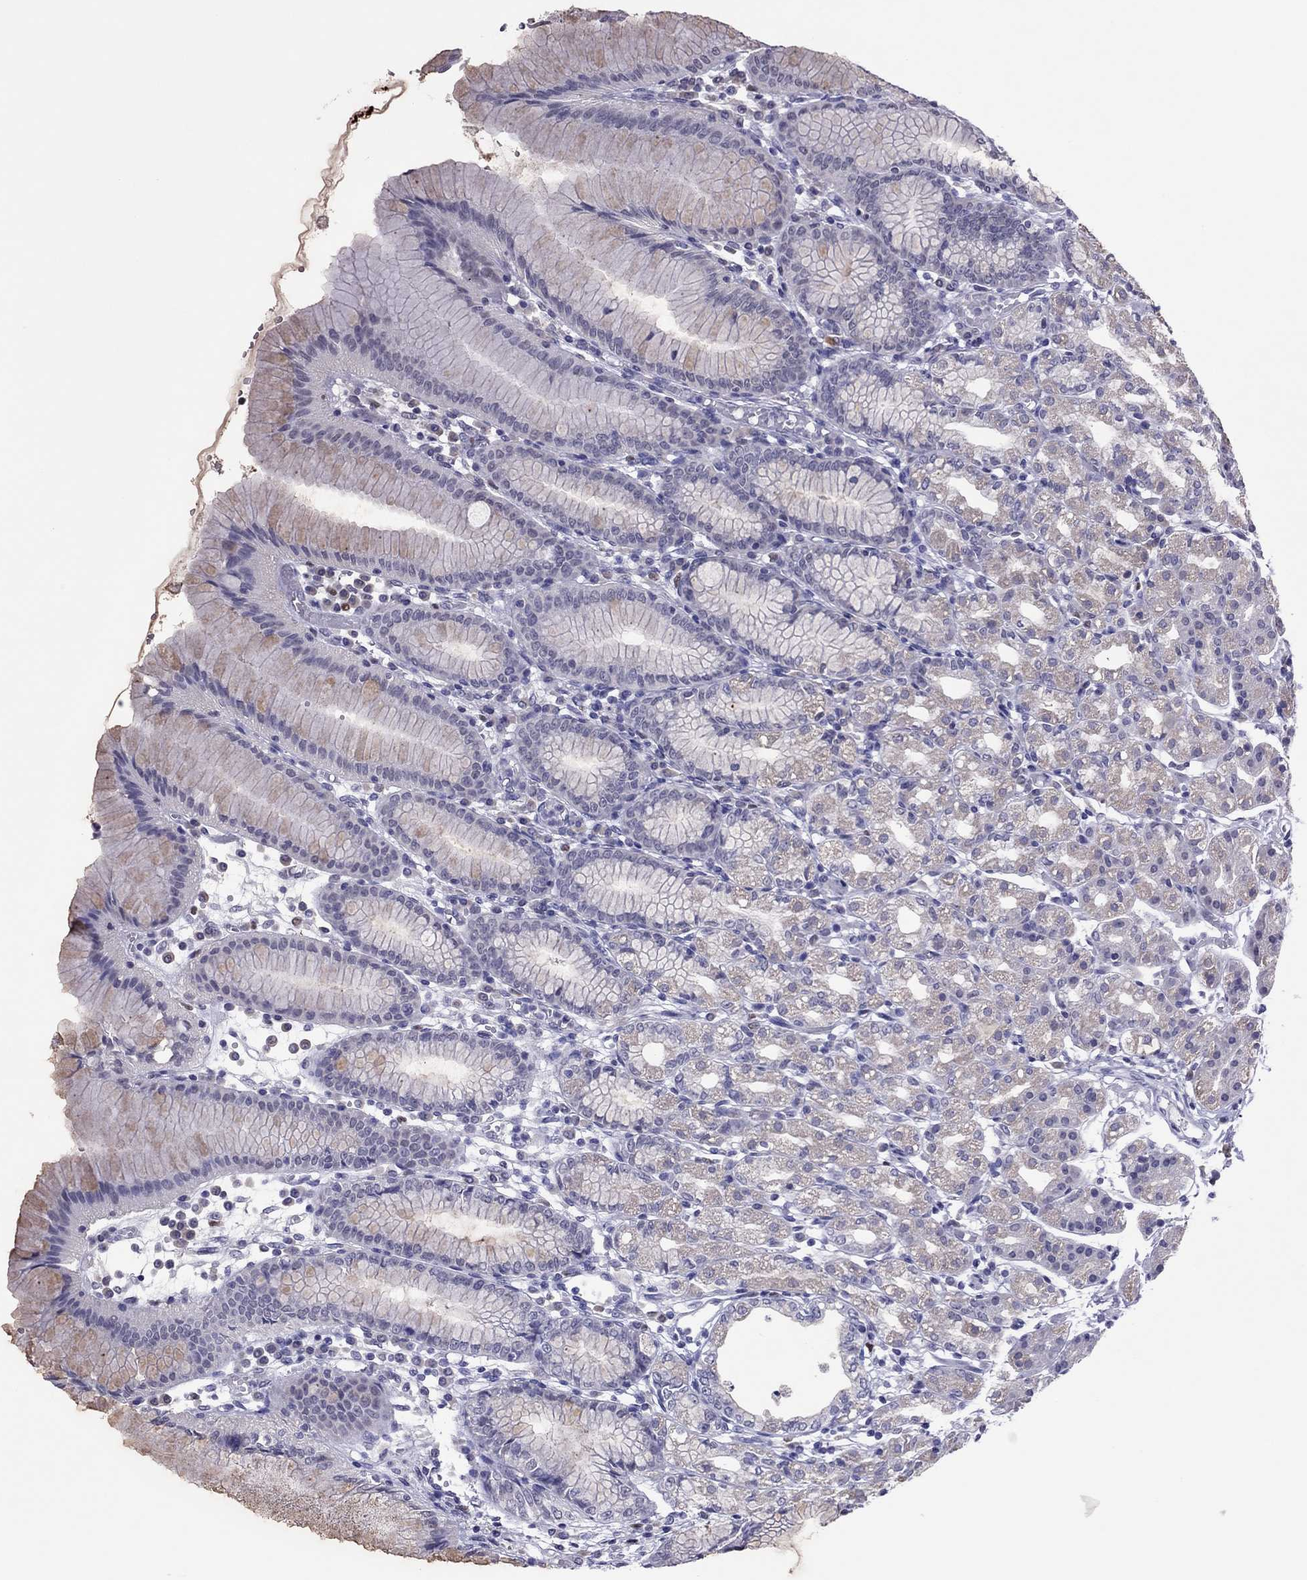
{"staining": {"intensity": "weak", "quantity": "<25%", "location": "cytoplasmic/membranous"}, "tissue": "stomach", "cell_type": "Glandular cells", "image_type": "normal", "snomed": [{"axis": "morphology", "description": "Normal tissue, NOS"}, {"axis": "topography", "description": "Skeletal muscle"}, {"axis": "topography", "description": "Stomach"}], "caption": "A high-resolution histopathology image shows immunohistochemistry staining of normal stomach, which shows no significant expression in glandular cells.", "gene": "SPINT3", "patient": {"sex": "female", "age": 57}}